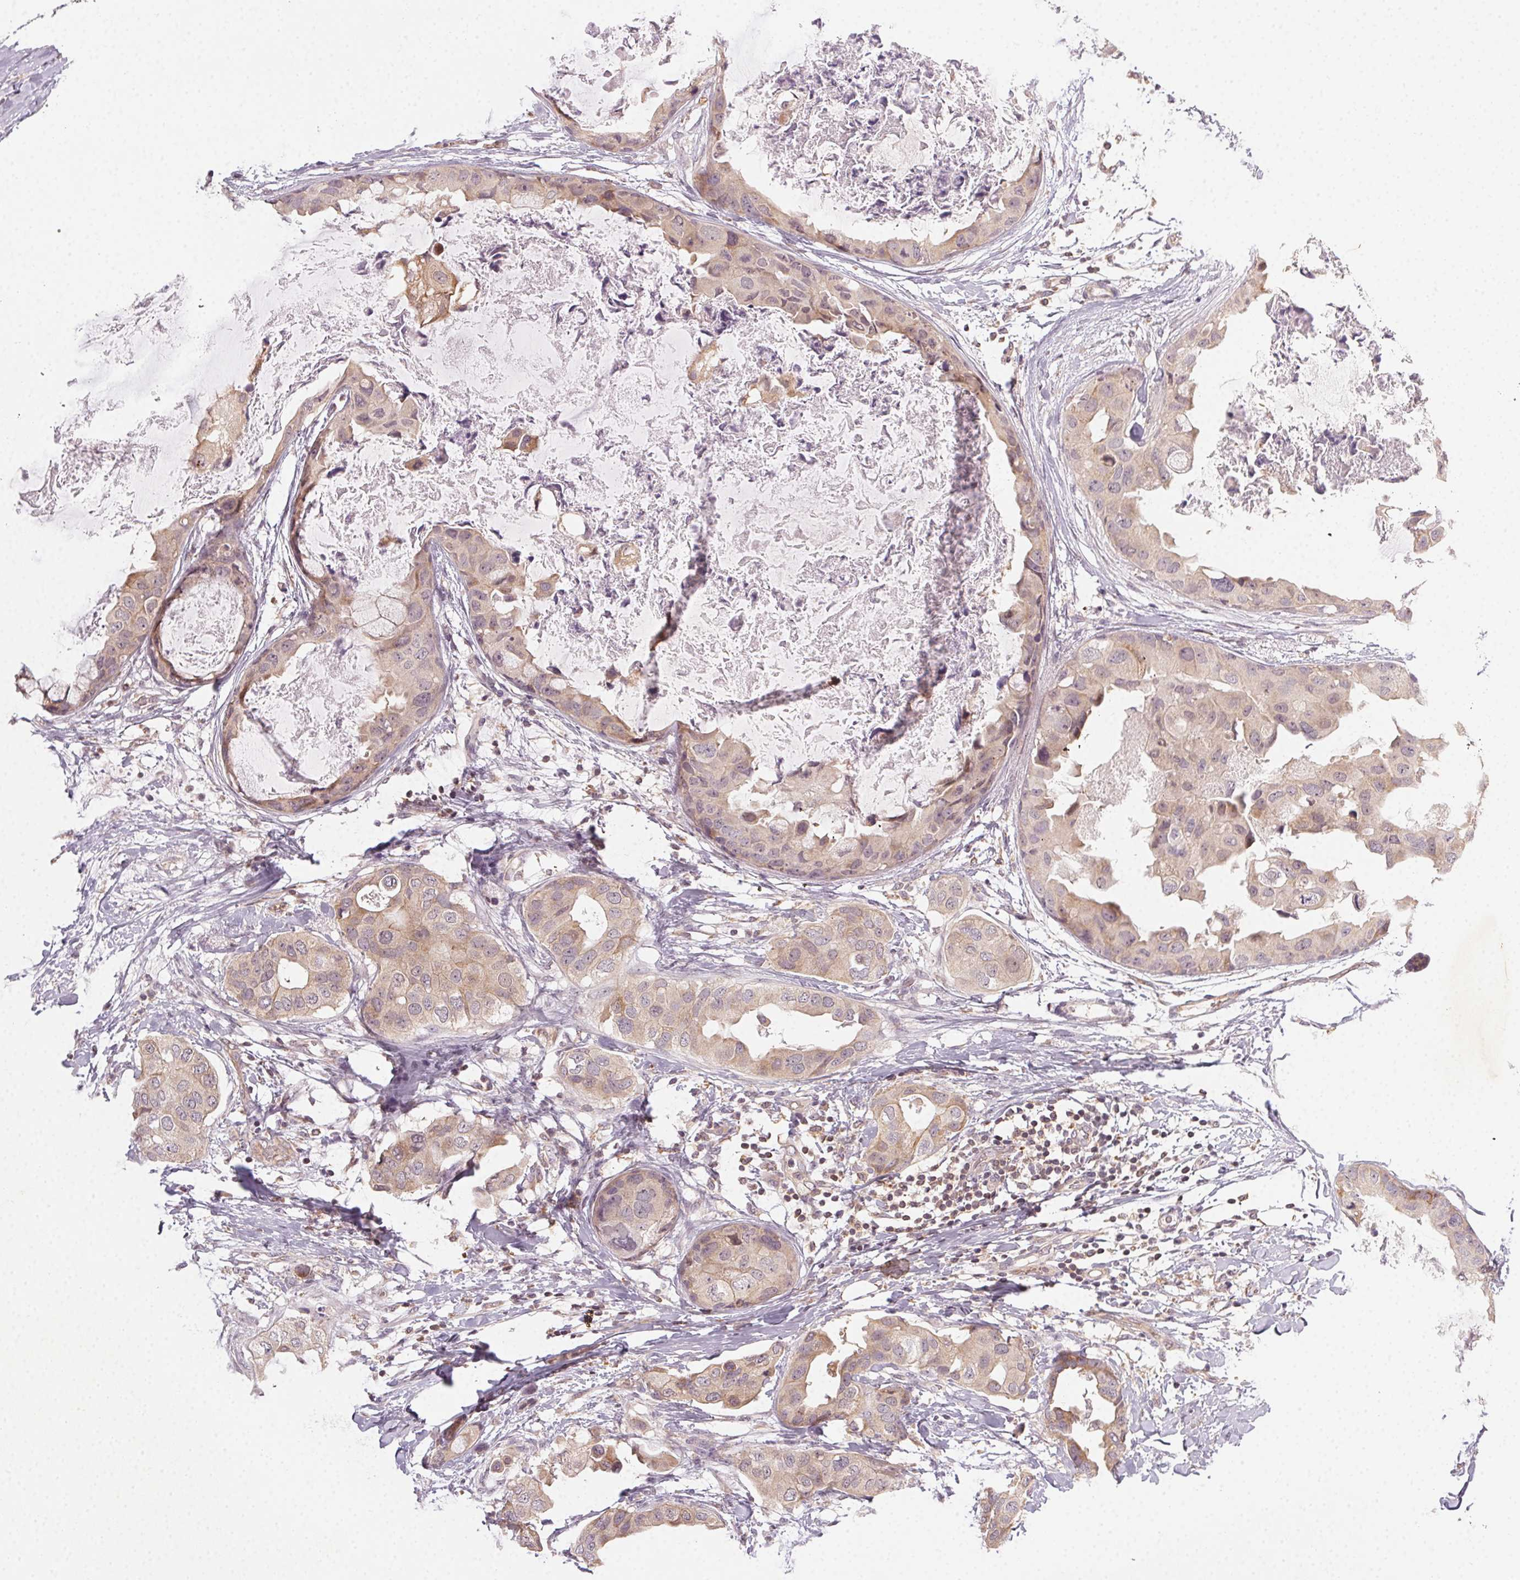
{"staining": {"intensity": "weak", "quantity": ">75%", "location": "cytoplasmic/membranous"}, "tissue": "breast cancer", "cell_type": "Tumor cells", "image_type": "cancer", "snomed": [{"axis": "morphology", "description": "Normal tissue, NOS"}, {"axis": "morphology", "description": "Duct carcinoma"}, {"axis": "topography", "description": "Breast"}], "caption": "Infiltrating ductal carcinoma (breast) stained for a protein reveals weak cytoplasmic/membranous positivity in tumor cells.", "gene": "NCOA4", "patient": {"sex": "female", "age": 40}}